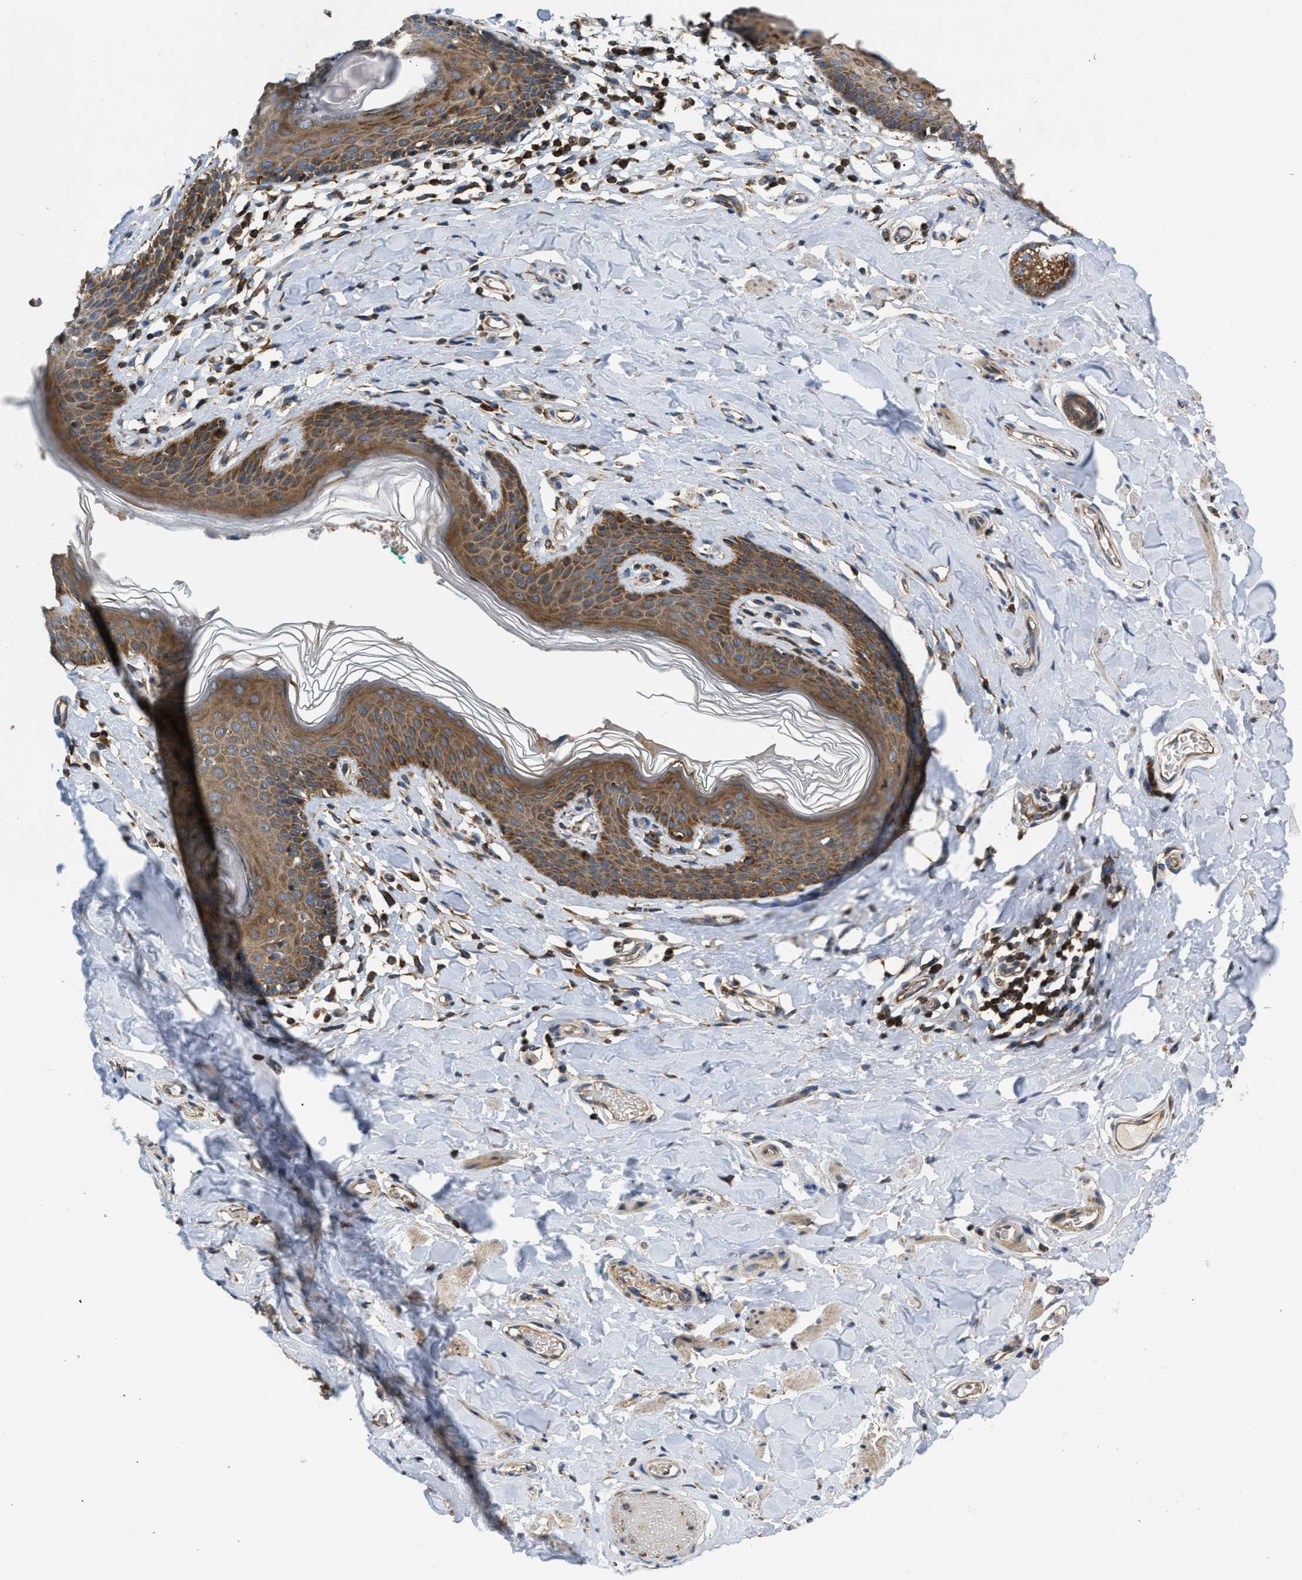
{"staining": {"intensity": "strong", "quantity": ">75%", "location": "cytoplasmic/membranous"}, "tissue": "skin", "cell_type": "Epidermal cells", "image_type": "normal", "snomed": [{"axis": "morphology", "description": "Normal tissue, NOS"}, {"axis": "topography", "description": "Vulva"}], "caption": "The photomicrograph exhibits a brown stain indicating the presence of a protein in the cytoplasmic/membranous of epidermal cells in skin.", "gene": "OPTN", "patient": {"sex": "female", "age": 66}}